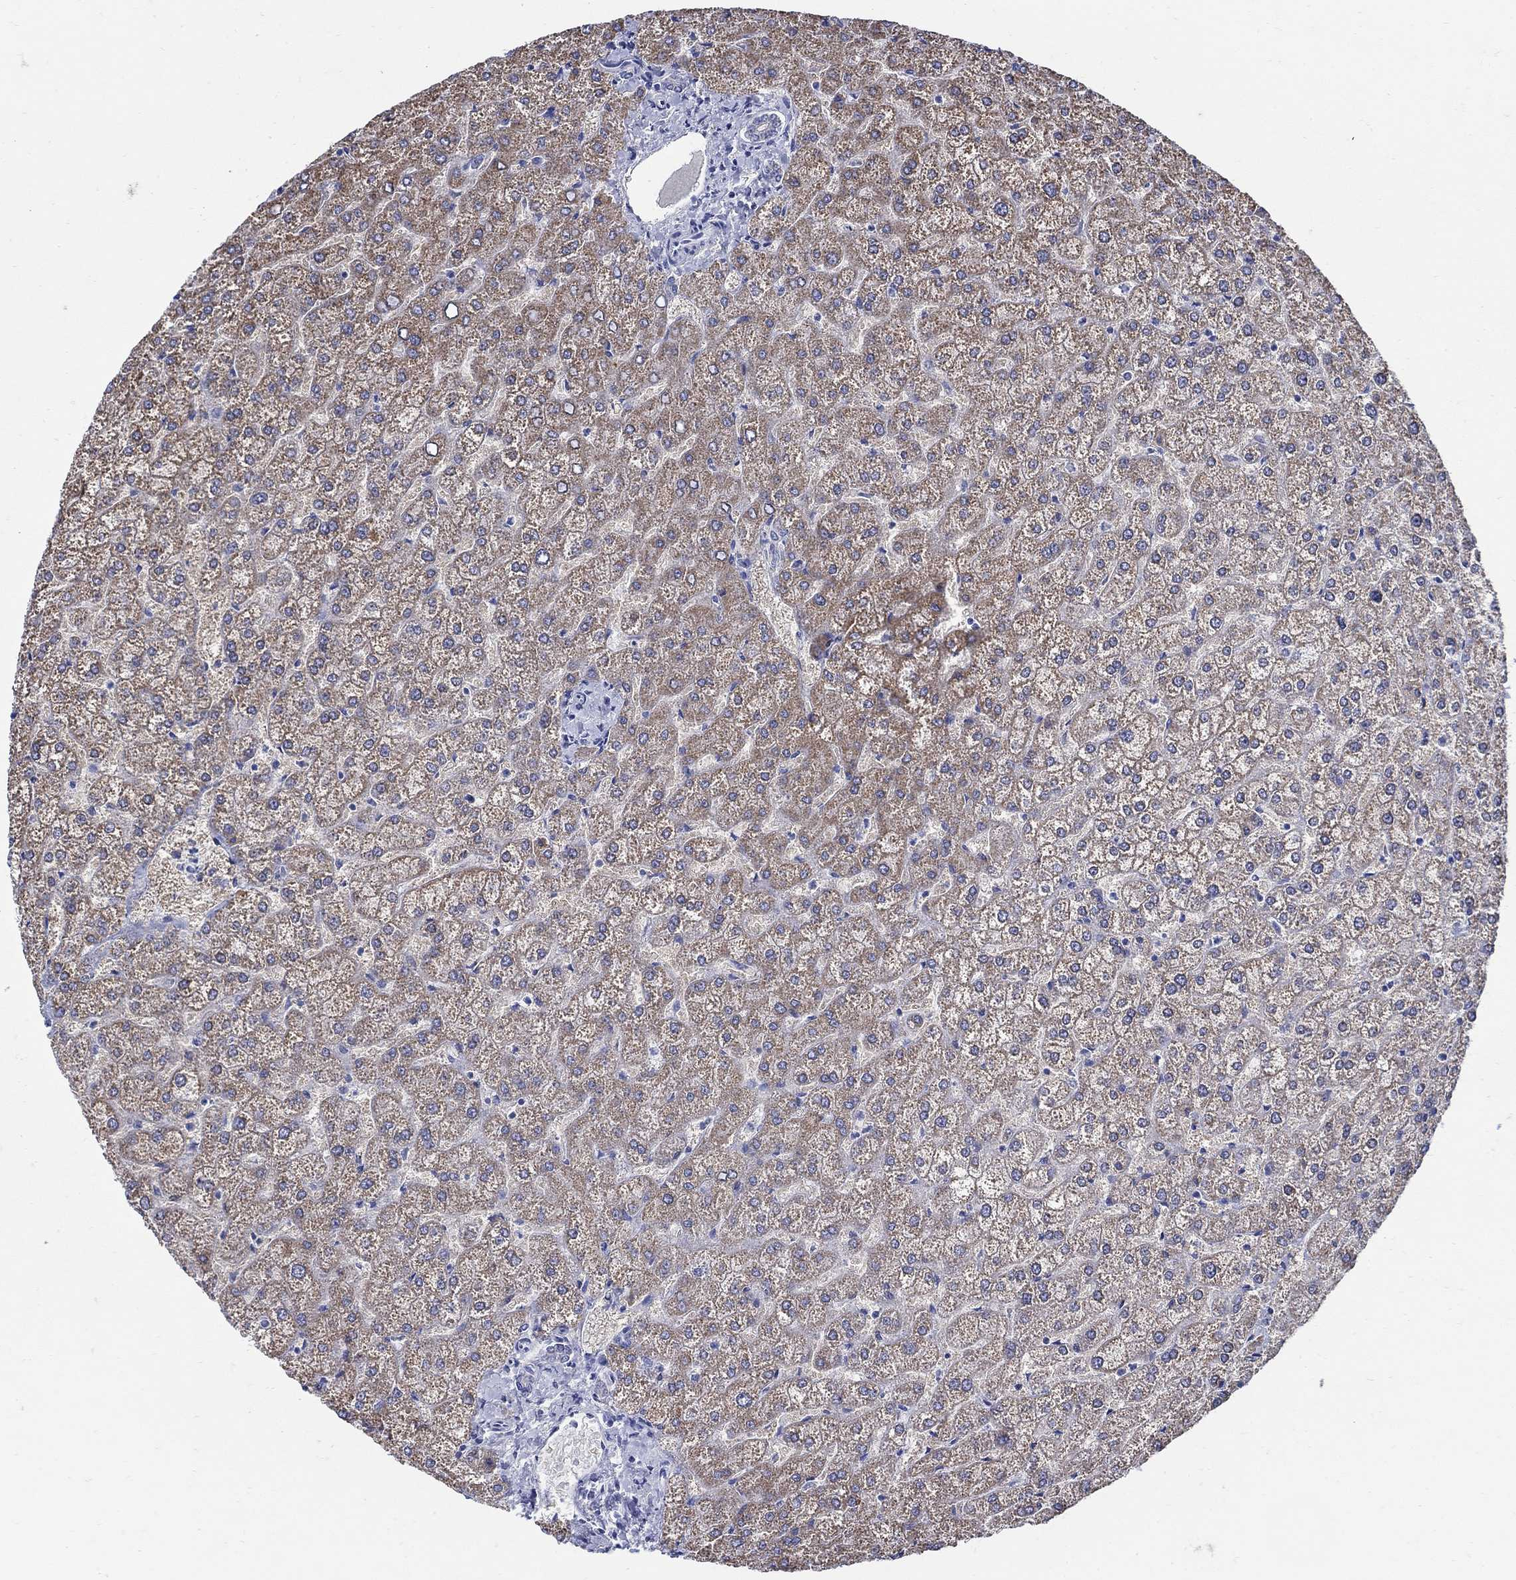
{"staining": {"intensity": "negative", "quantity": "none", "location": "none"}, "tissue": "liver", "cell_type": "Cholangiocytes", "image_type": "normal", "snomed": [{"axis": "morphology", "description": "Normal tissue, NOS"}, {"axis": "topography", "description": "Liver"}], "caption": "High power microscopy micrograph of an IHC photomicrograph of benign liver, revealing no significant positivity in cholangiocytes.", "gene": "ZDHHC14", "patient": {"sex": "female", "age": 32}}